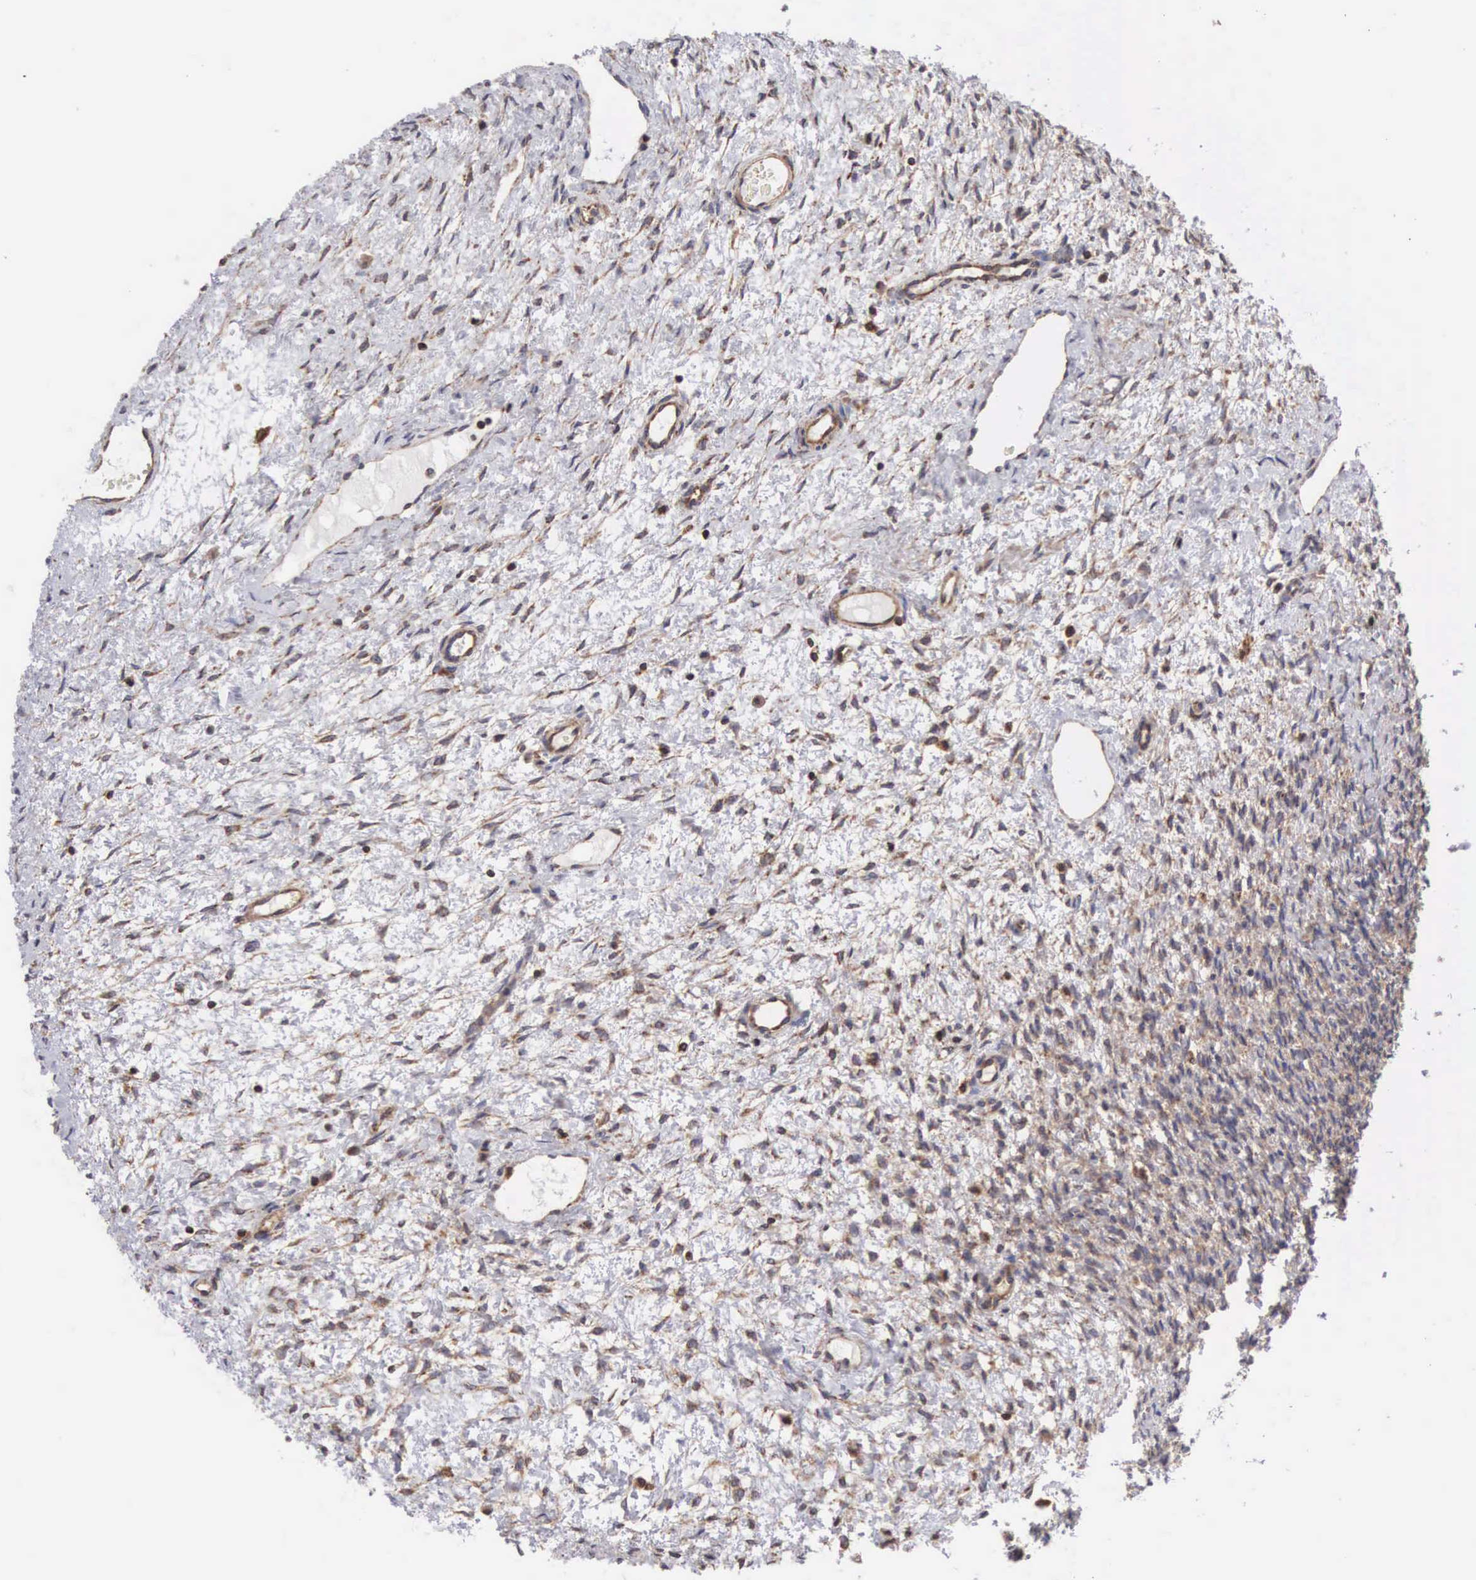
{"staining": {"intensity": "moderate", "quantity": ">75%", "location": "cytoplasmic/membranous"}, "tissue": "ovary", "cell_type": "Ovarian stroma cells", "image_type": "normal", "snomed": [{"axis": "morphology", "description": "Normal tissue, NOS"}, {"axis": "topography", "description": "Ovary"}], "caption": "Immunohistochemistry (IHC) photomicrograph of normal ovary stained for a protein (brown), which reveals medium levels of moderate cytoplasmic/membranous positivity in approximately >75% of ovarian stroma cells.", "gene": "DHRS1", "patient": {"sex": "female", "age": 32}}